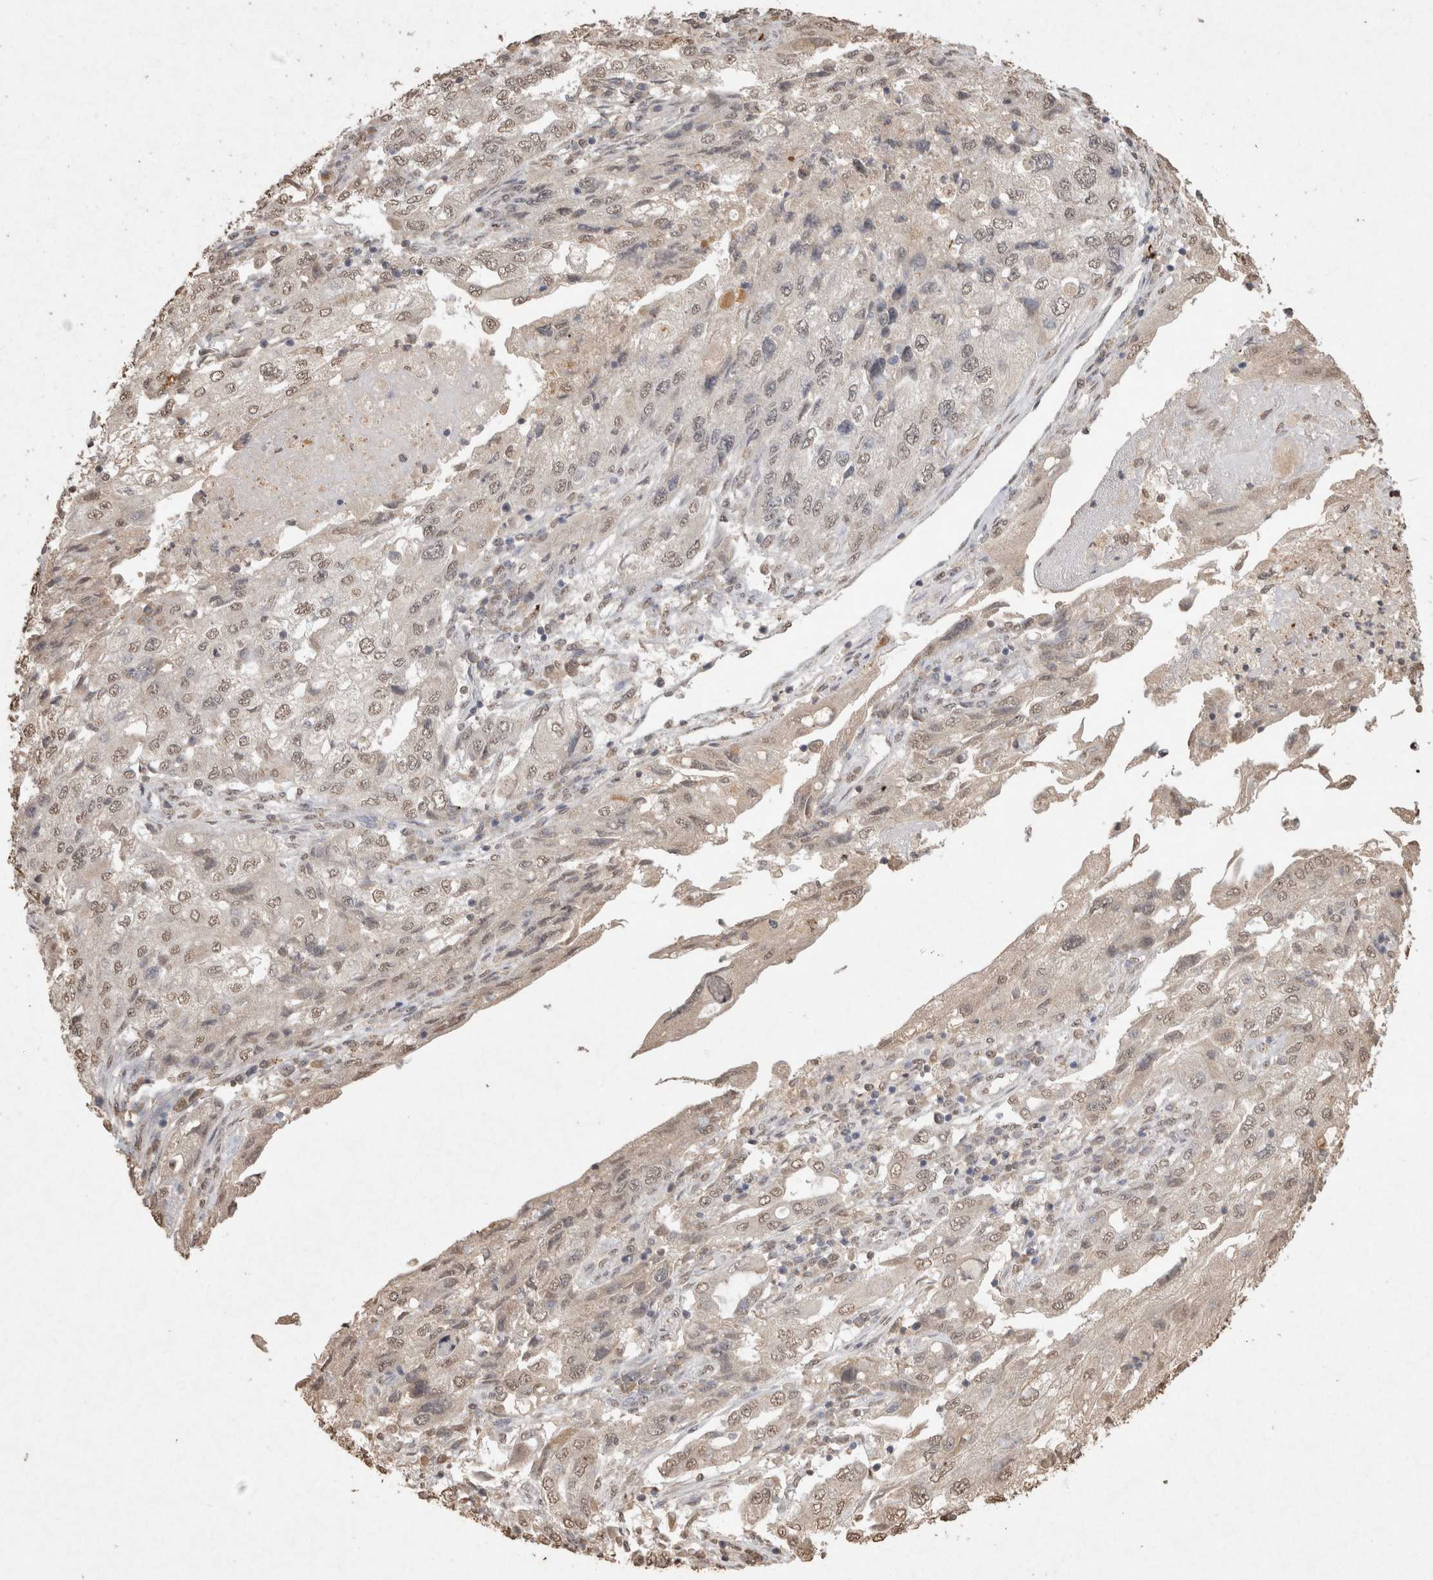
{"staining": {"intensity": "weak", "quantity": "25%-75%", "location": "nuclear"}, "tissue": "endometrial cancer", "cell_type": "Tumor cells", "image_type": "cancer", "snomed": [{"axis": "morphology", "description": "Adenocarcinoma, NOS"}, {"axis": "topography", "description": "Endometrium"}], "caption": "Immunohistochemical staining of human endometrial cancer exhibits low levels of weak nuclear protein staining in about 25%-75% of tumor cells. The staining was performed using DAB (3,3'-diaminobenzidine) to visualize the protein expression in brown, while the nuclei were stained in blue with hematoxylin (Magnification: 20x).", "gene": "MLX", "patient": {"sex": "female", "age": 49}}